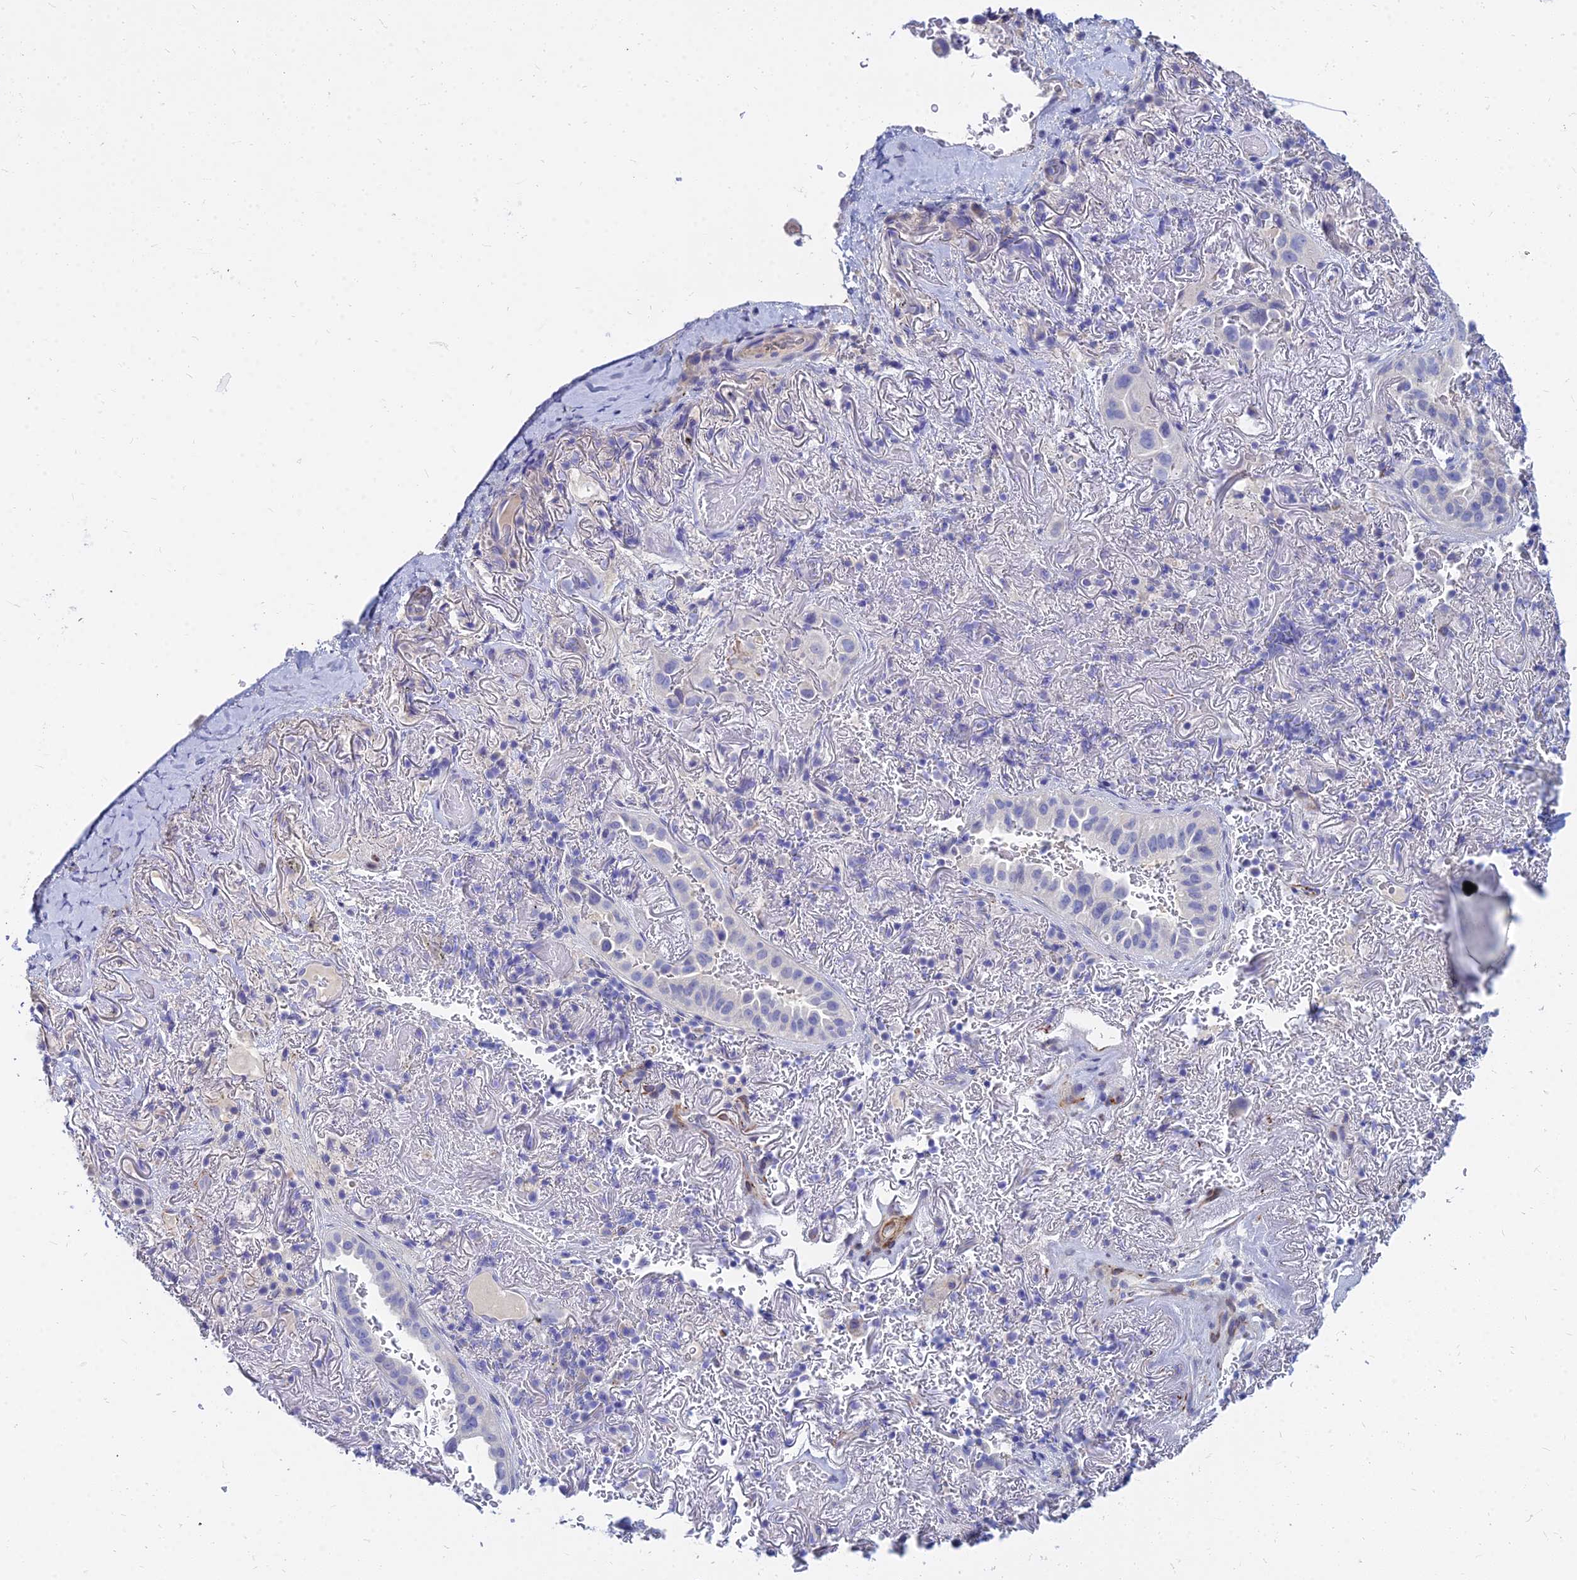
{"staining": {"intensity": "negative", "quantity": "none", "location": "none"}, "tissue": "lung cancer", "cell_type": "Tumor cells", "image_type": "cancer", "snomed": [{"axis": "morphology", "description": "Adenocarcinoma, NOS"}, {"axis": "topography", "description": "Lung"}], "caption": "Immunohistochemical staining of adenocarcinoma (lung) displays no significant expression in tumor cells. (DAB (3,3'-diaminobenzidine) IHC with hematoxylin counter stain).", "gene": "ZNF552", "patient": {"sex": "female", "age": 69}}